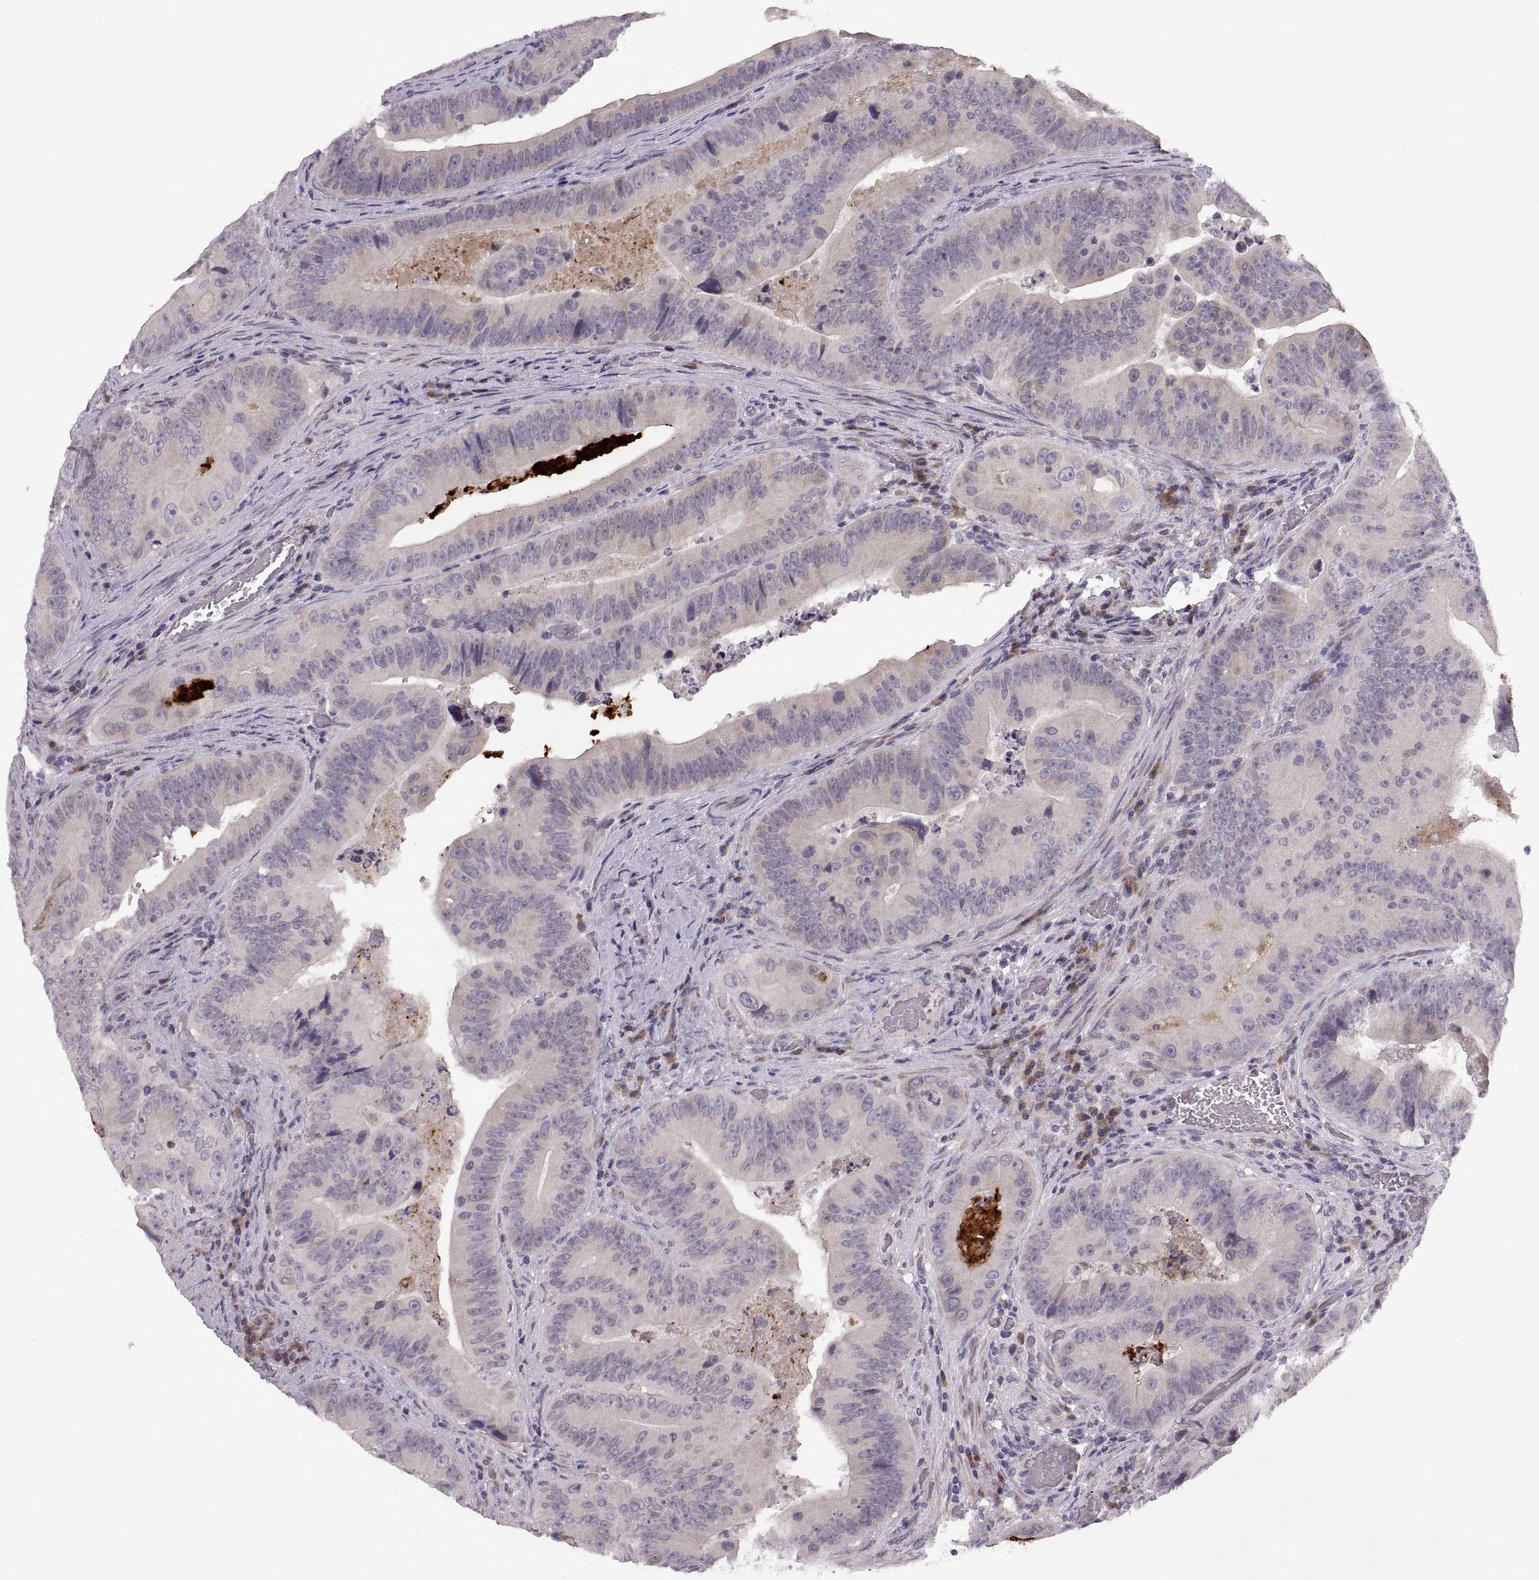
{"staining": {"intensity": "negative", "quantity": "none", "location": "none"}, "tissue": "colorectal cancer", "cell_type": "Tumor cells", "image_type": "cancer", "snomed": [{"axis": "morphology", "description": "Adenocarcinoma, NOS"}, {"axis": "topography", "description": "Colon"}], "caption": "Tumor cells show no significant protein positivity in colorectal adenocarcinoma.", "gene": "ADH6", "patient": {"sex": "female", "age": 86}}